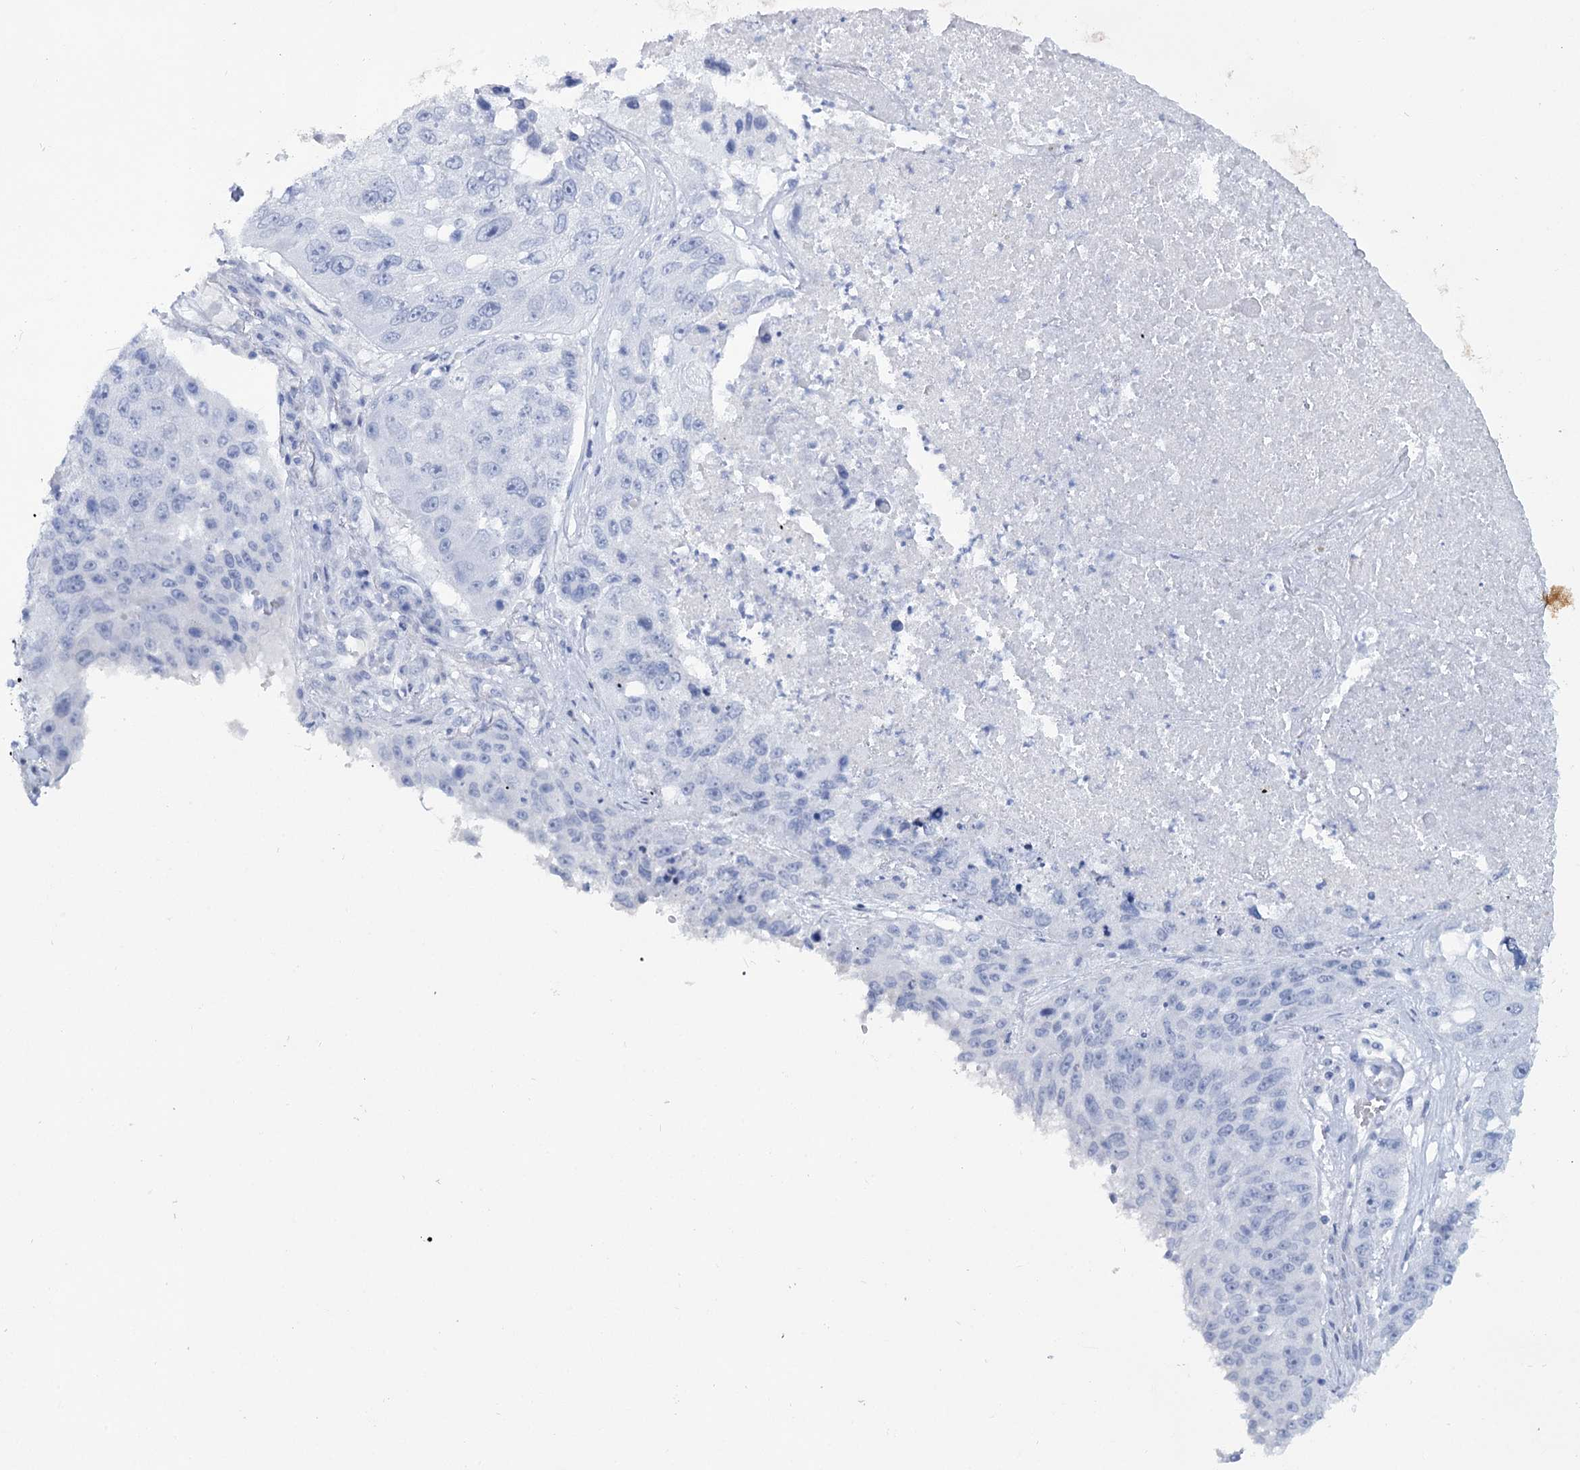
{"staining": {"intensity": "negative", "quantity": "none", "location": "none"}, "tissue": "lung cancer", "cell_type": "Tumor cells", "image_type": "cancer", "snomed": [{"axis": "morphology", "description": "Squamous cell carcinoma, NOS"}, {"axis": "topography", "description": "Lung"}], "caption": "The image demonstrates no significant expression in tumor cells of lung cancer. (Stains: DAB IHC with hematoxylin counter stain, Microscopy: brightfield microscopy at high magnification).", "gene": "RNF186", "patient": {"sex": "male", "age": 61}}